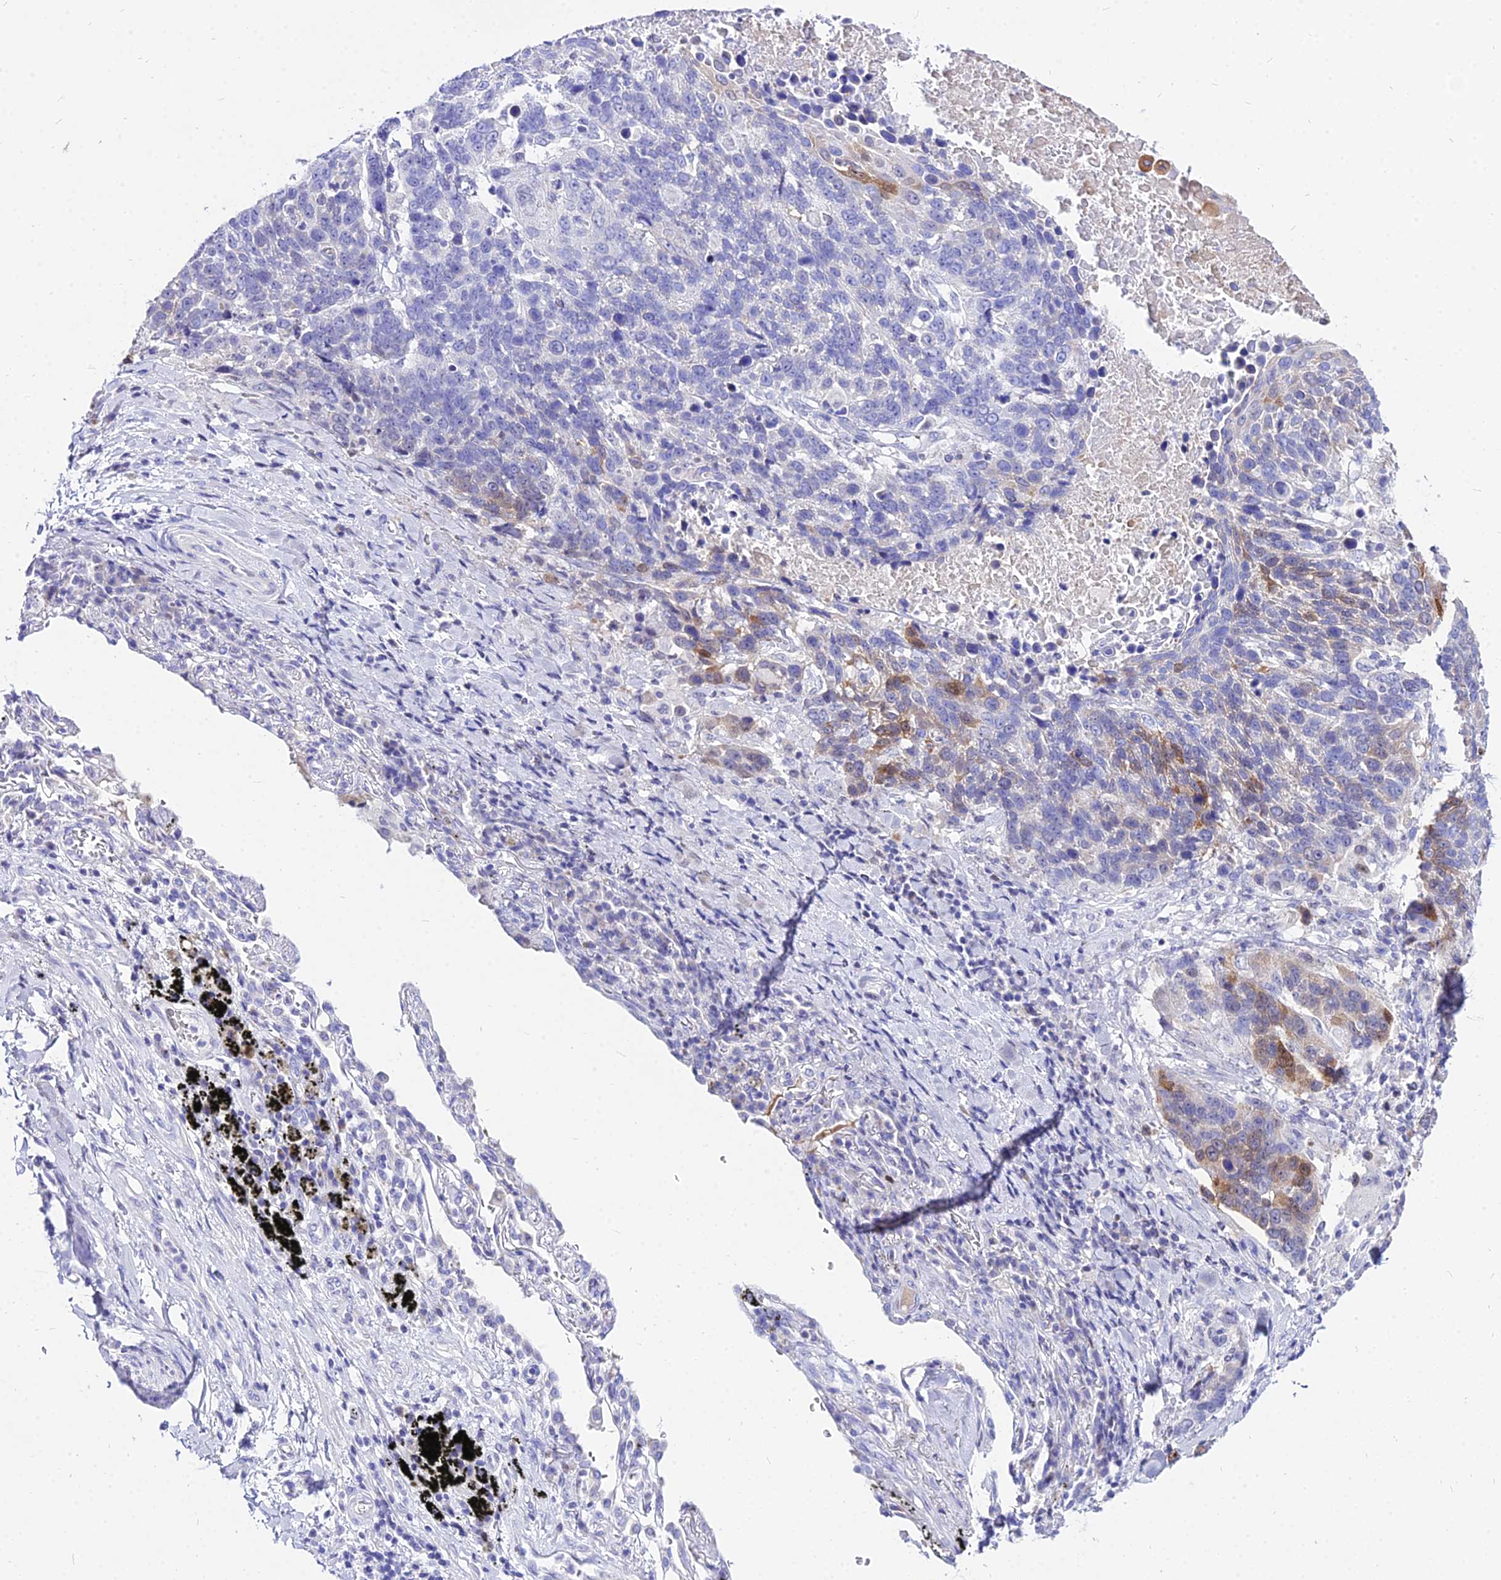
{"staining": {"intensity": "moderate", "quantity": "<25%", "location": "cytoplasmic/membranous"}, "tissue": "lung cancer", "cell_type": "Tumor cells", "image_type": "cancer", "snomed": [{"axis": "morphology", "description": "Squamous cell carcinoma, NOS"}, {"axis": "topography", "description": "Lung"}], "caption": "Lung cancer (squamous cell carcinoma) stained with a brown dye demonstrates moderate cytoplasmic/membranous positive positivity in approximately <25% of tumor cells.", "gene": "CARD18", "patient": {"sex": "male", "age": 66}}